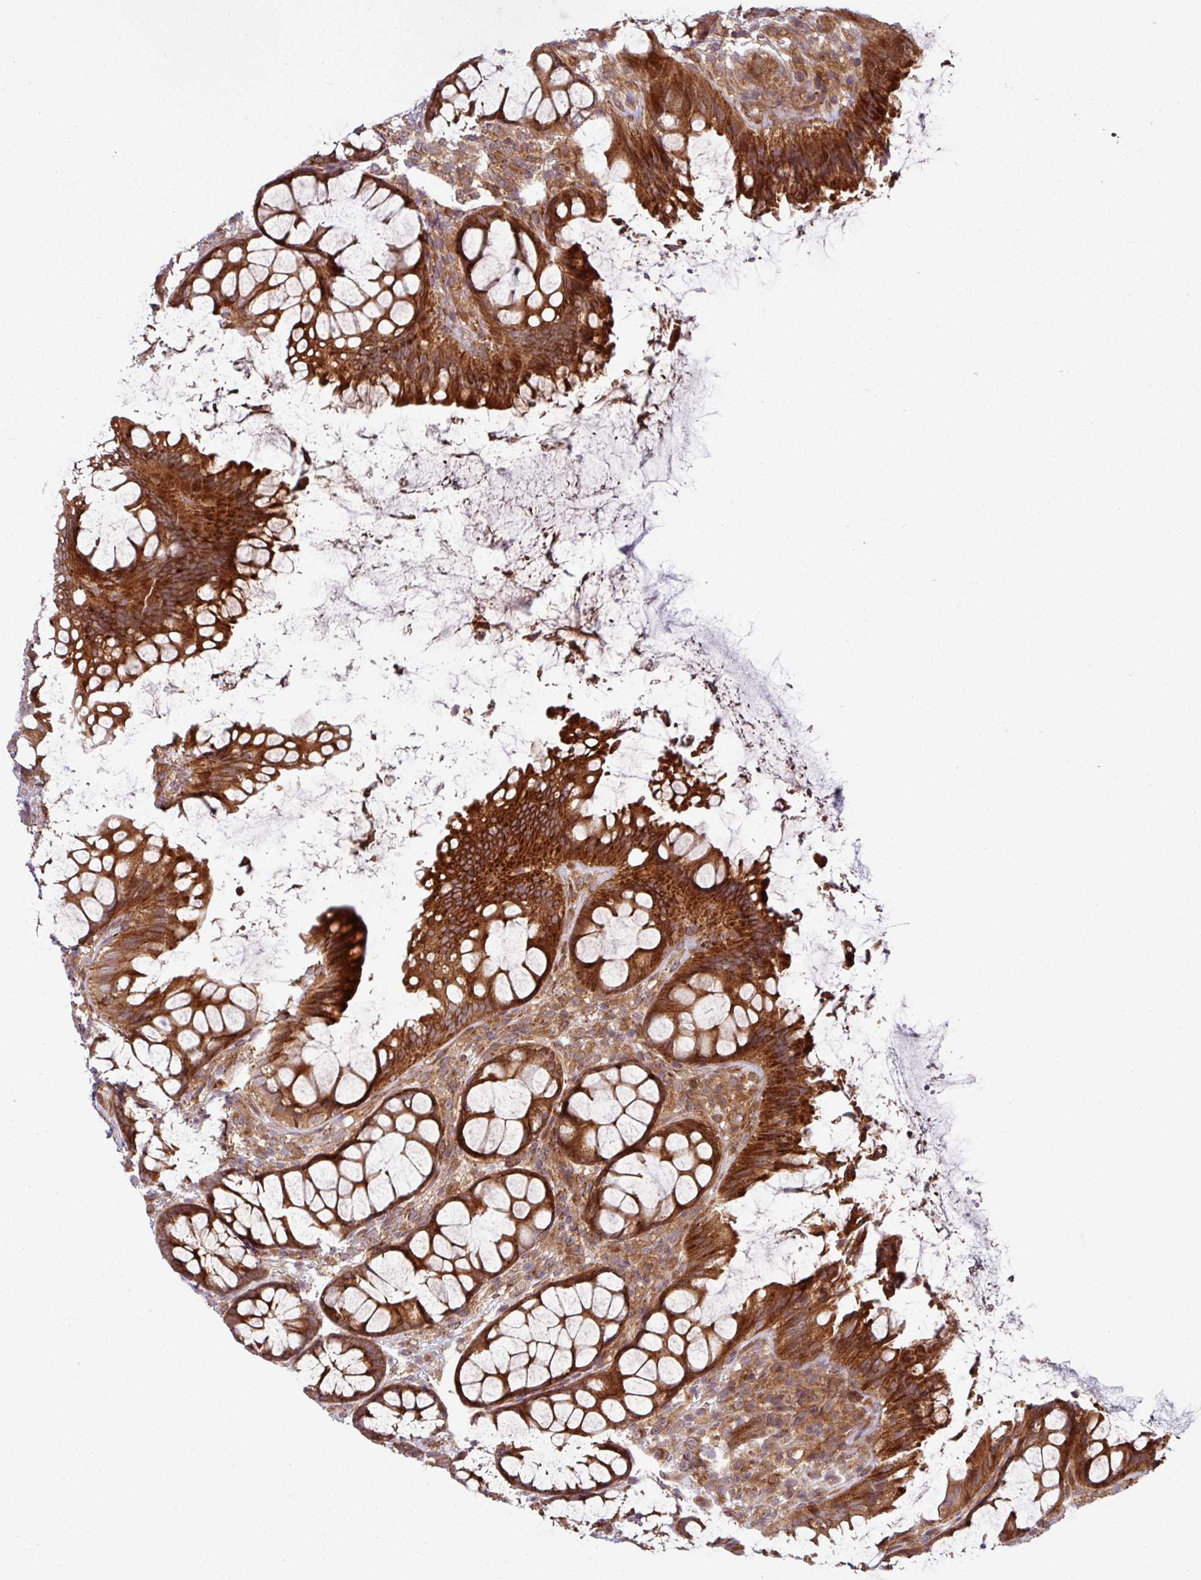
{"staining": {"intensity": "strong", "quantity": ">75%", "location": "cytoplasmic/membranous"}, "tissue": "rectum", "cell_type": "Glandular cells", "image_type": "normal", "snomed": [{"axis": "morphology", "description": "Normal tissue, NOS"}, {"axis": "topography", "description": "Rectum"}], "caption": "Immunohistochemical staining of normal rectum displays high levels of strong cytoplasmic/membranous expression in about >75% of glandular cells. The staining is performed using DAB (3,3'-diaminobenzidine) brown chromogen to label protein expression. The nuclei are counter-stained blue using hematoxylin.", "gene": "RAB5A", "patient": {"sex": "female", "age": 67}}